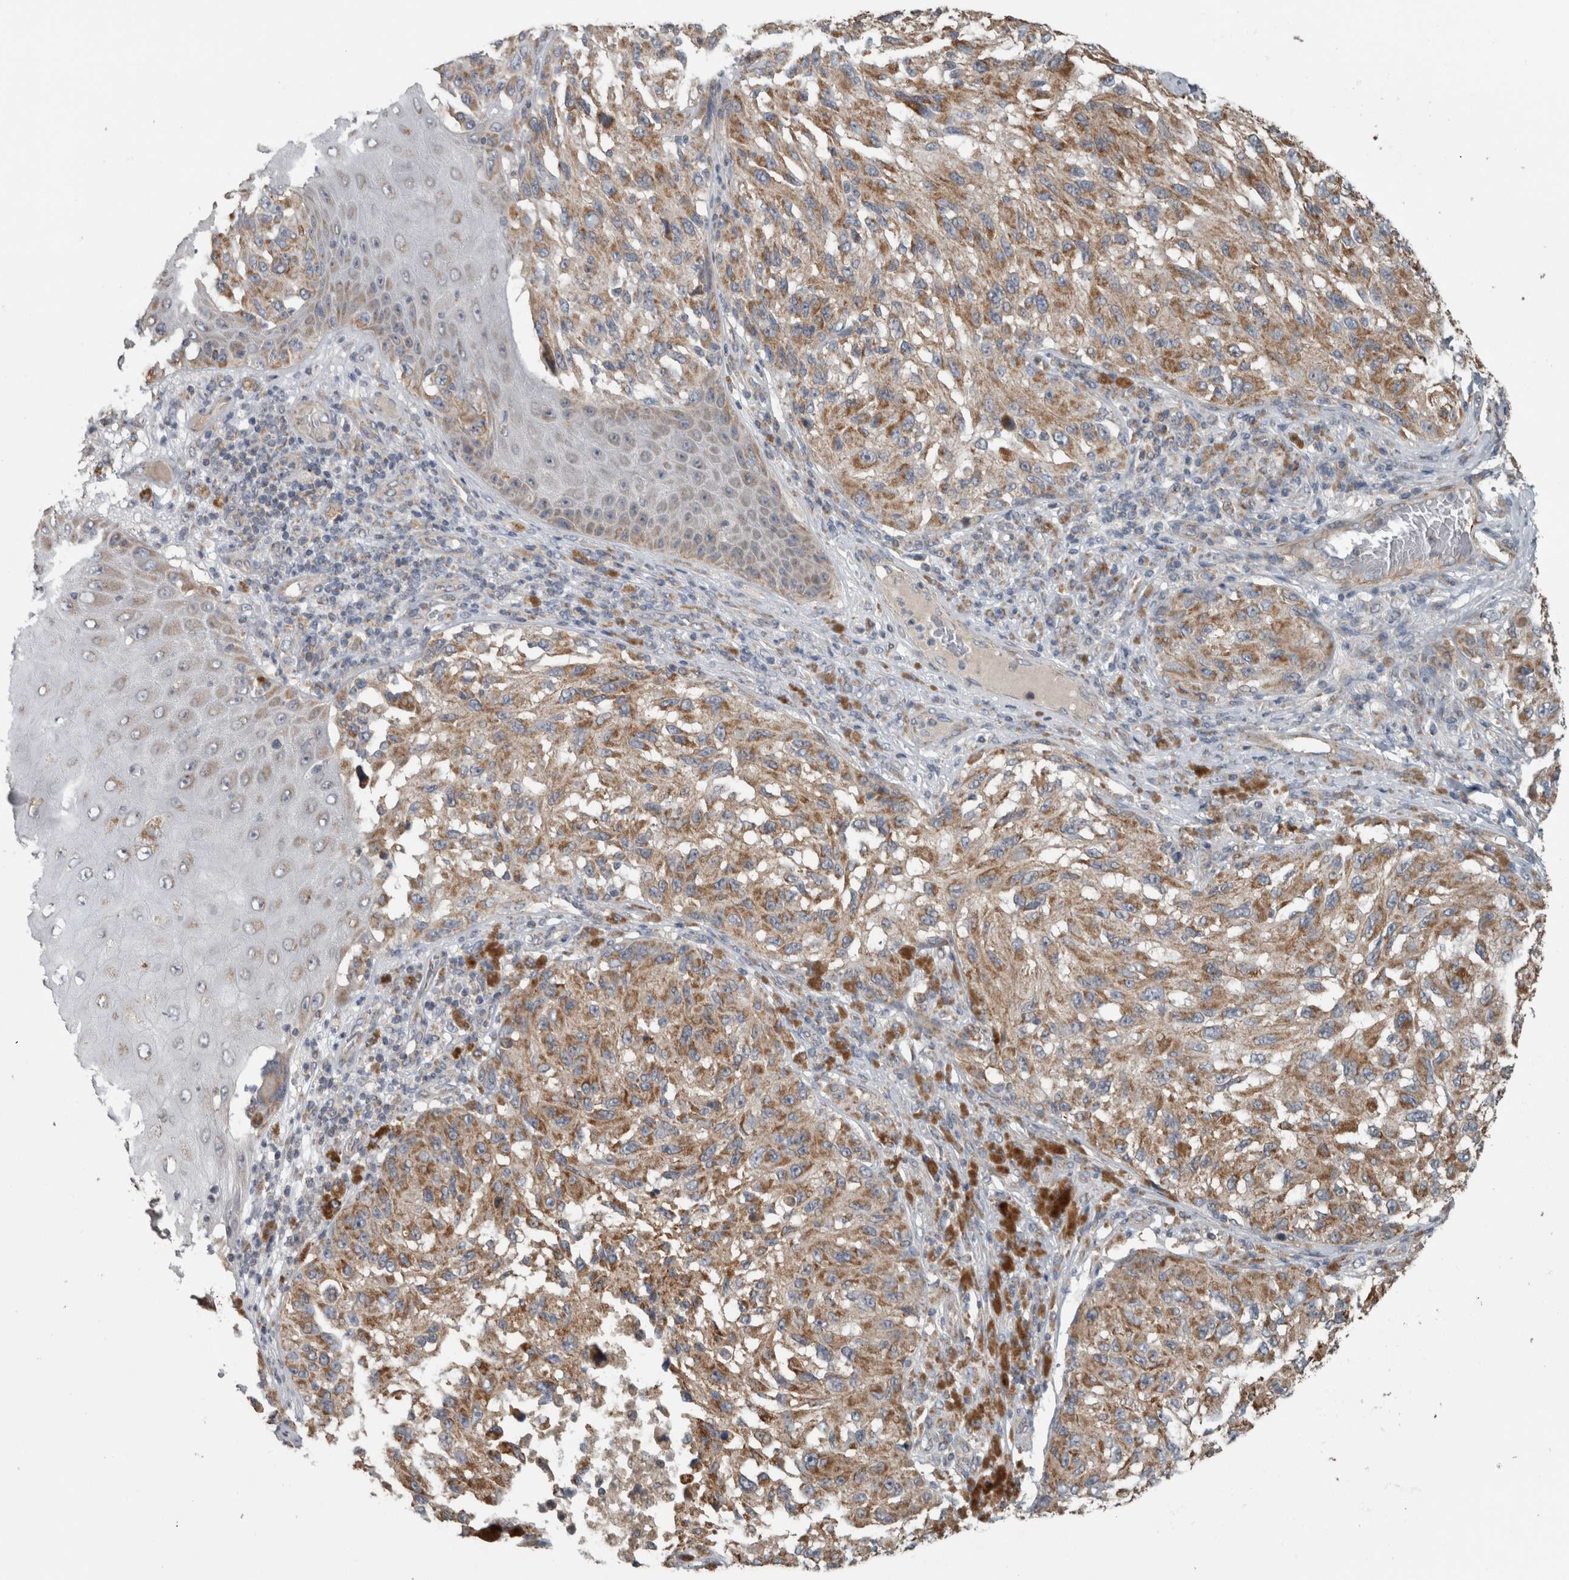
{"staining": {"intensity": "moderate", "quantity": ">75%", "location": "cytoplasmic/membranous"}, "tissue": "melanoma", "cell_type": "Tumor cells", "image_type": "cancer", "snomed": [{"axis": "morphology", "description": "Malignant melanoma, NOS"}, {"axis": "topography", "description": "Skin"}], "caption": "Moderate cytoplasmic/membranous expression is seen in approximately >75% of tumor cells in malignant melanoma.", "gene": "ARMC1", "patient": {"sex": "female", "age": 73}}